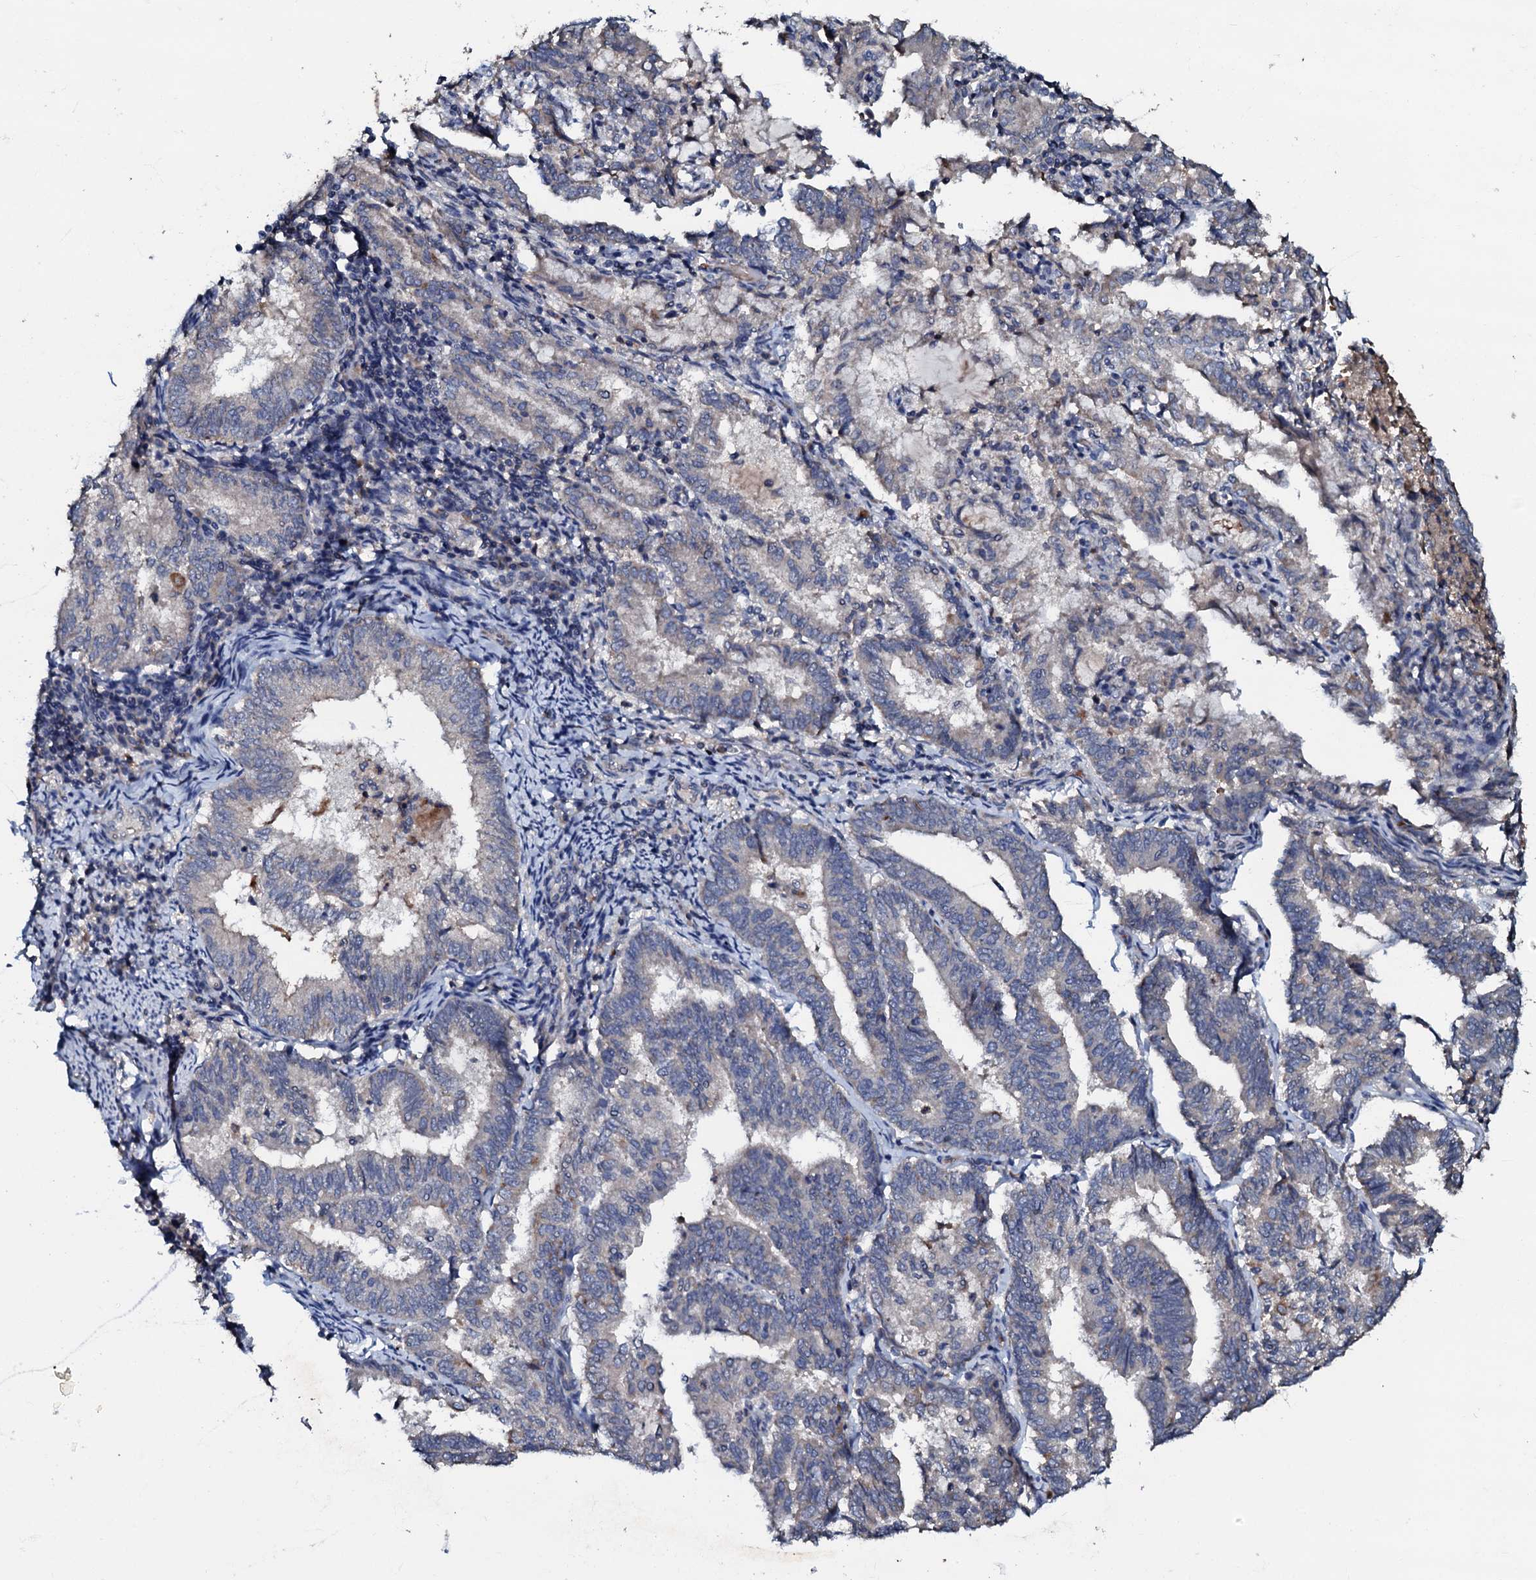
{"staining": {"intensity": "negative", "quantity": "none", "location": "none"}, "tissue": "endometrial cancer", "cell_type": "Tumor cells", "image_type": "cancer", "snomed": [{"axis": "morphology", "description": "Adenocarcinoma, NOS"}, {"axis": "topography", "description": "Endometrium"}], "caption": "Endometrial cancer (adenocarcinoma) stained for a protein using IHC displays no staining tumor cells.", "gene": "CPNE2", "patient": {"sex": "female", "age": 80}}